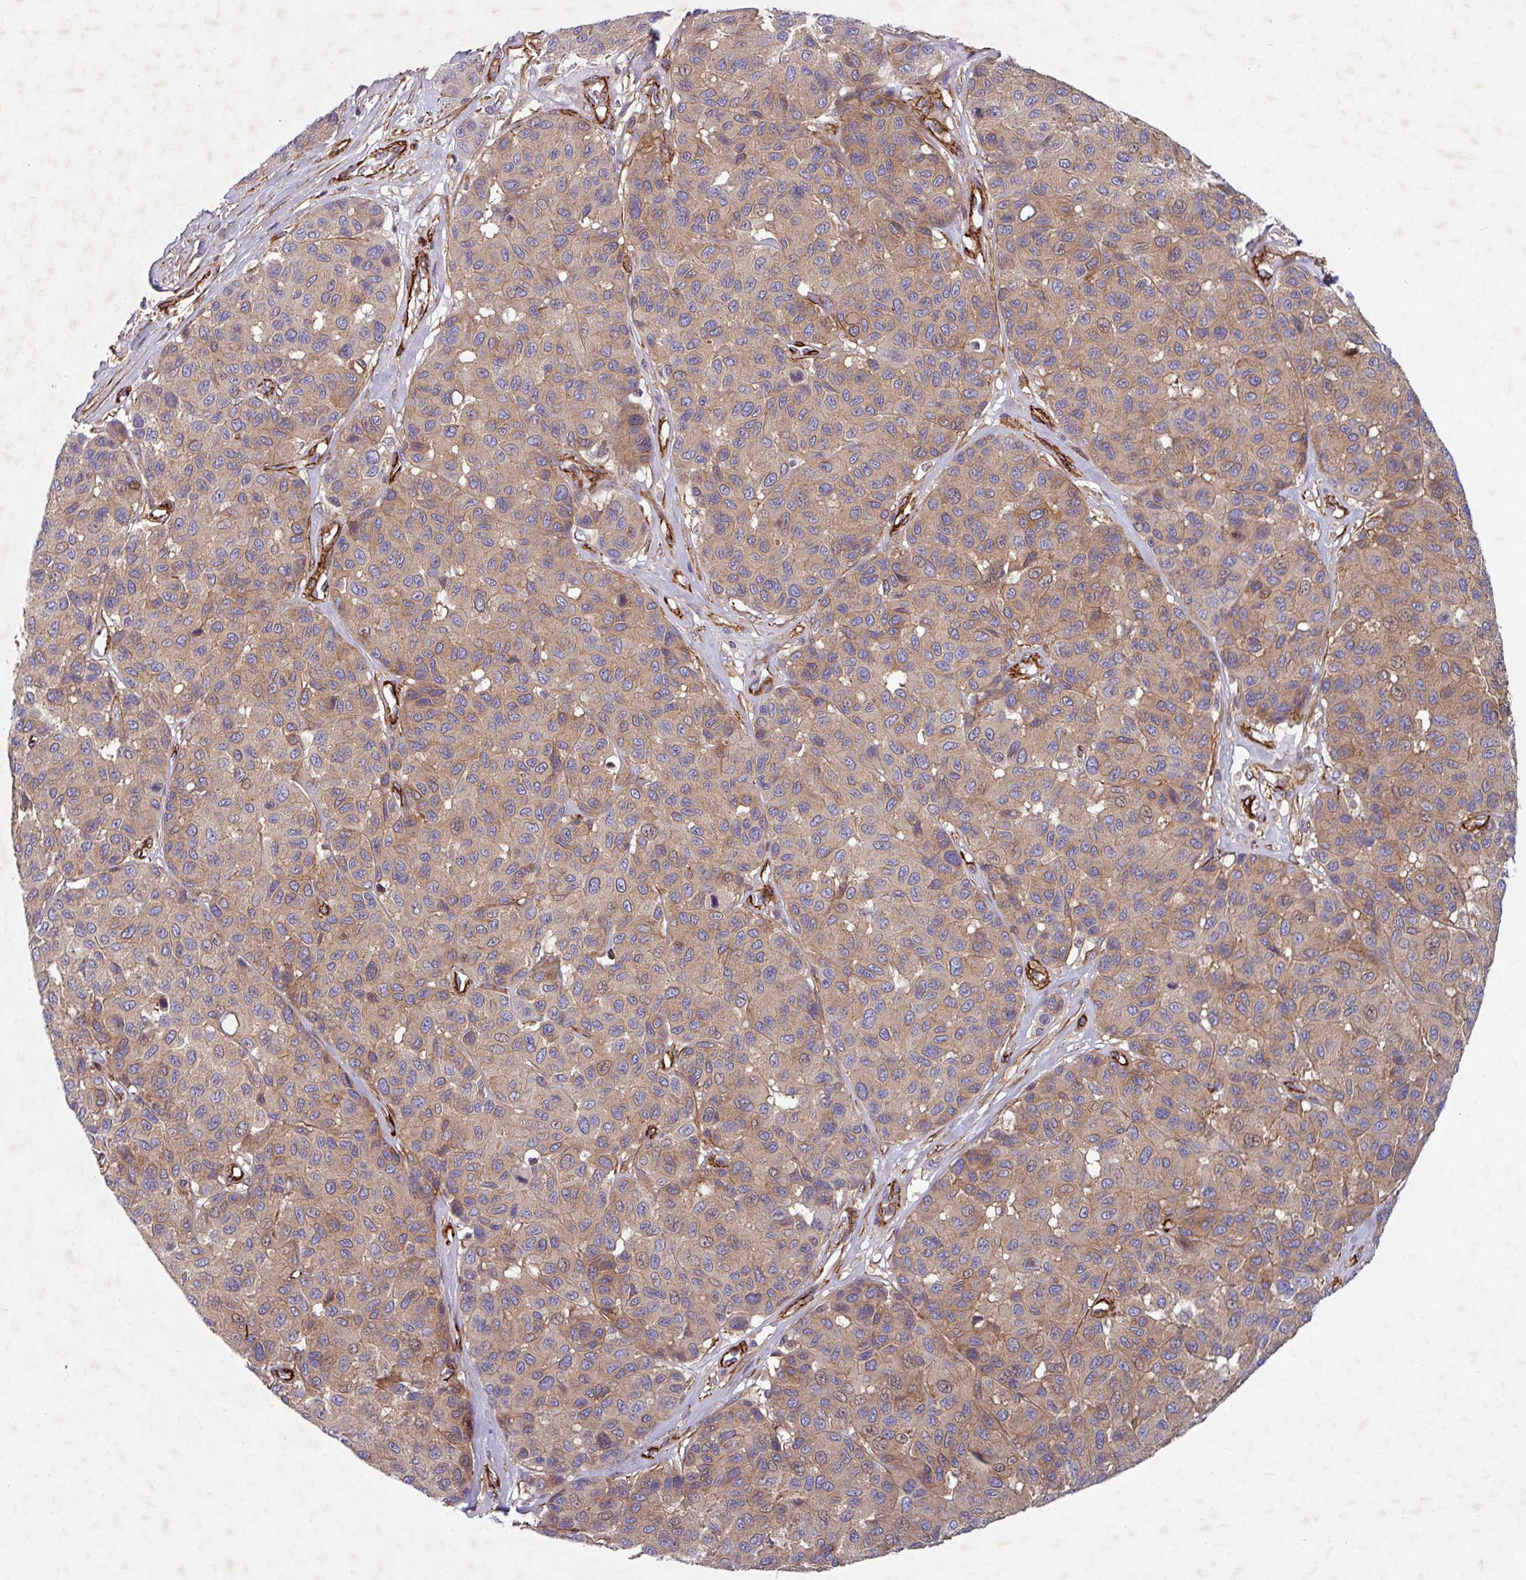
{"staining": {"intensity": "moderate", "quantity": "25%-75%", "location": "cytoplasmic/membranous"}, "tissue": "melanoma", "cell_type": "Tumor cells", "image_type": "cancer", "snomed": [{"axis": "morphology", "description": "Malignant melanoma, NOS"}, {"axis": "topography", "description": "Skin"}], "caption": "An image of human melanoma stained for a protein displays moderate cytoplasmic/membranous brown staining in tumor cells.", "gene": "ATP2C2", "patient": {"sex": "female", "age": 66}}